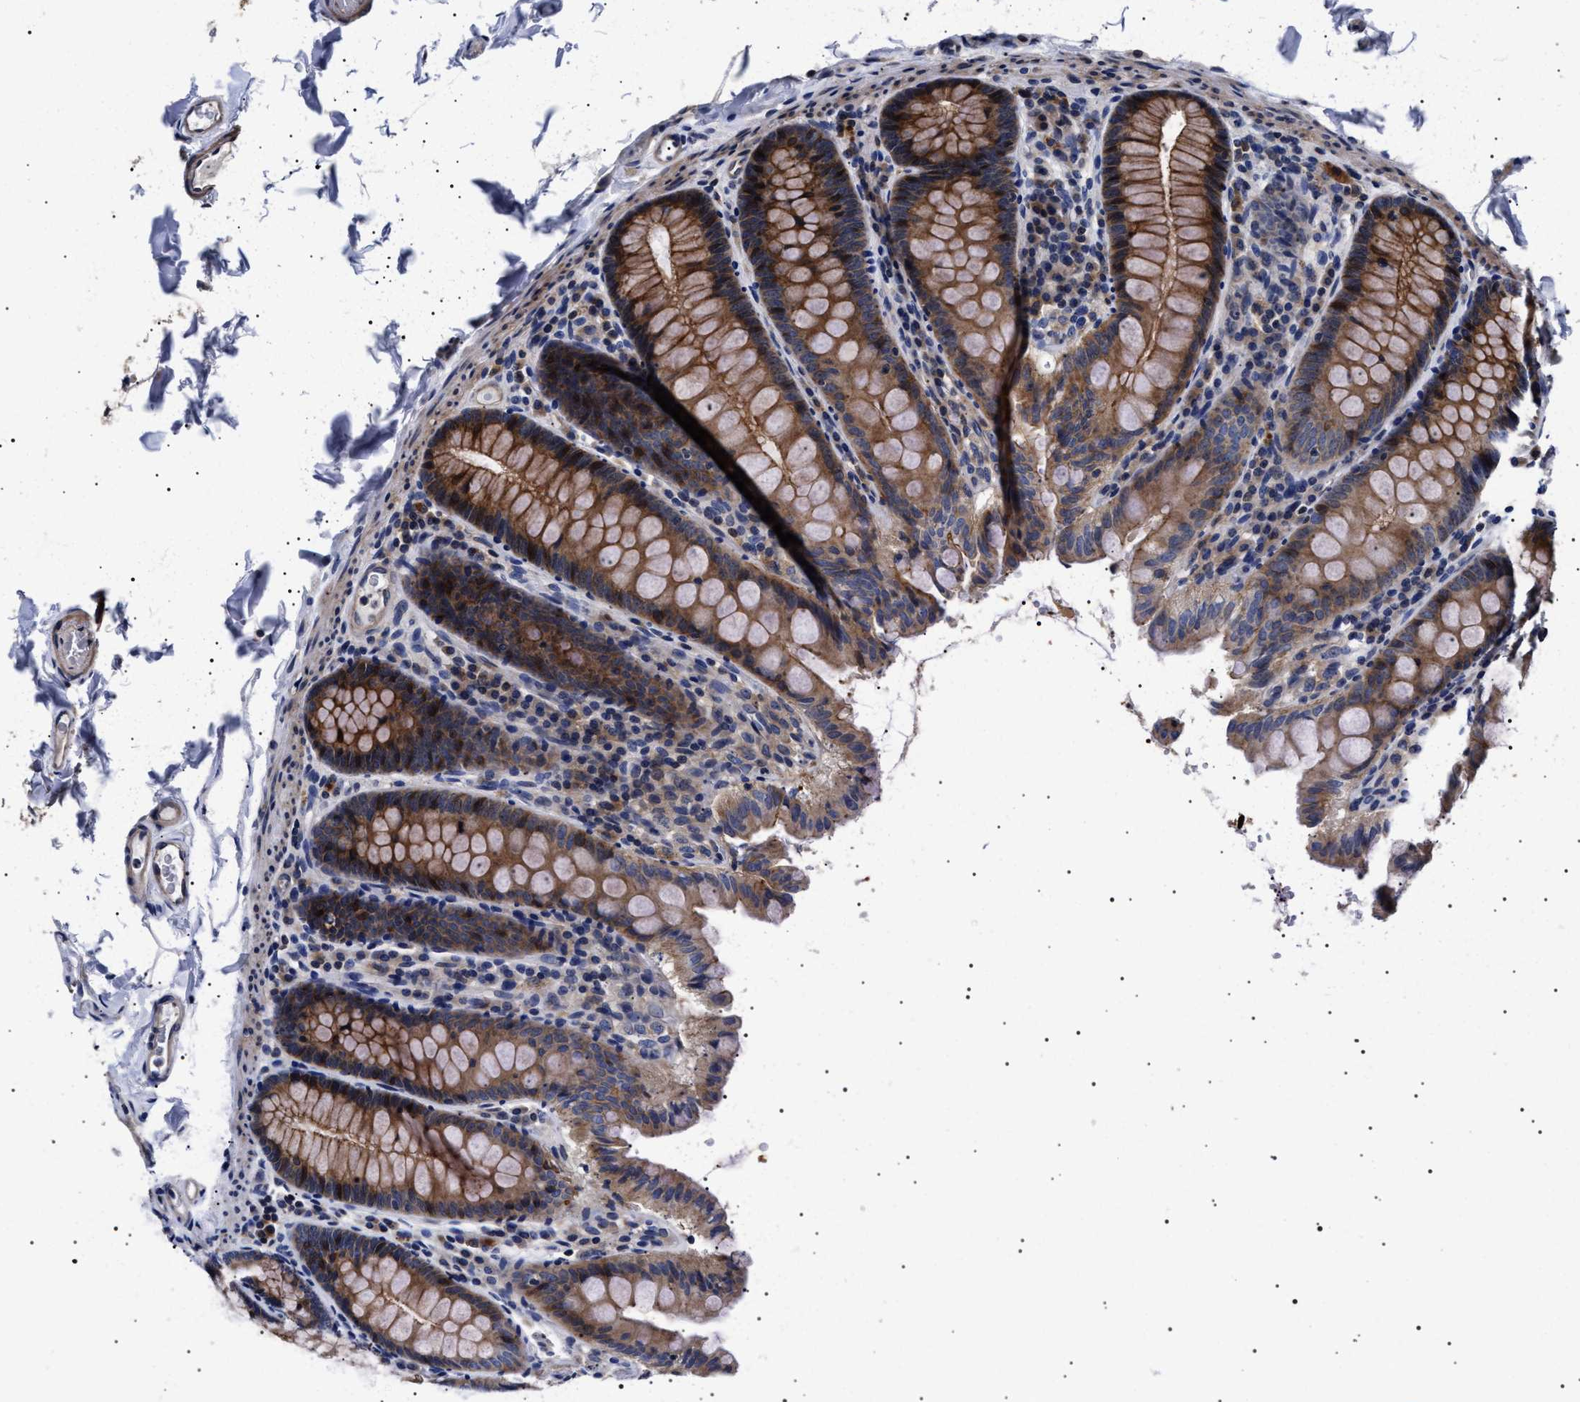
{"staining": {"intensity": "weak", "quantity": ">75%", "location": "cytoplasmic/membranous"}, "tissue": "colon", "cell_type": "Endothelial cells", "image_type": "normal", "snomed": [{"axis": "morphology", "description": "Normal tissue, NOS"}, {"axis": "topography", "description": "Colon"}], "caption": "A high-resolution image shows IHC staining of normal colon, which displays weak cytoplasmic/membranous positivity in approximately >75% of endothelial cells. The protein of interest is shown in brown color, while the nuclei are stained blue.", "gene": "SLC4A7", "patient": {"sex": "female", "age": 61}}